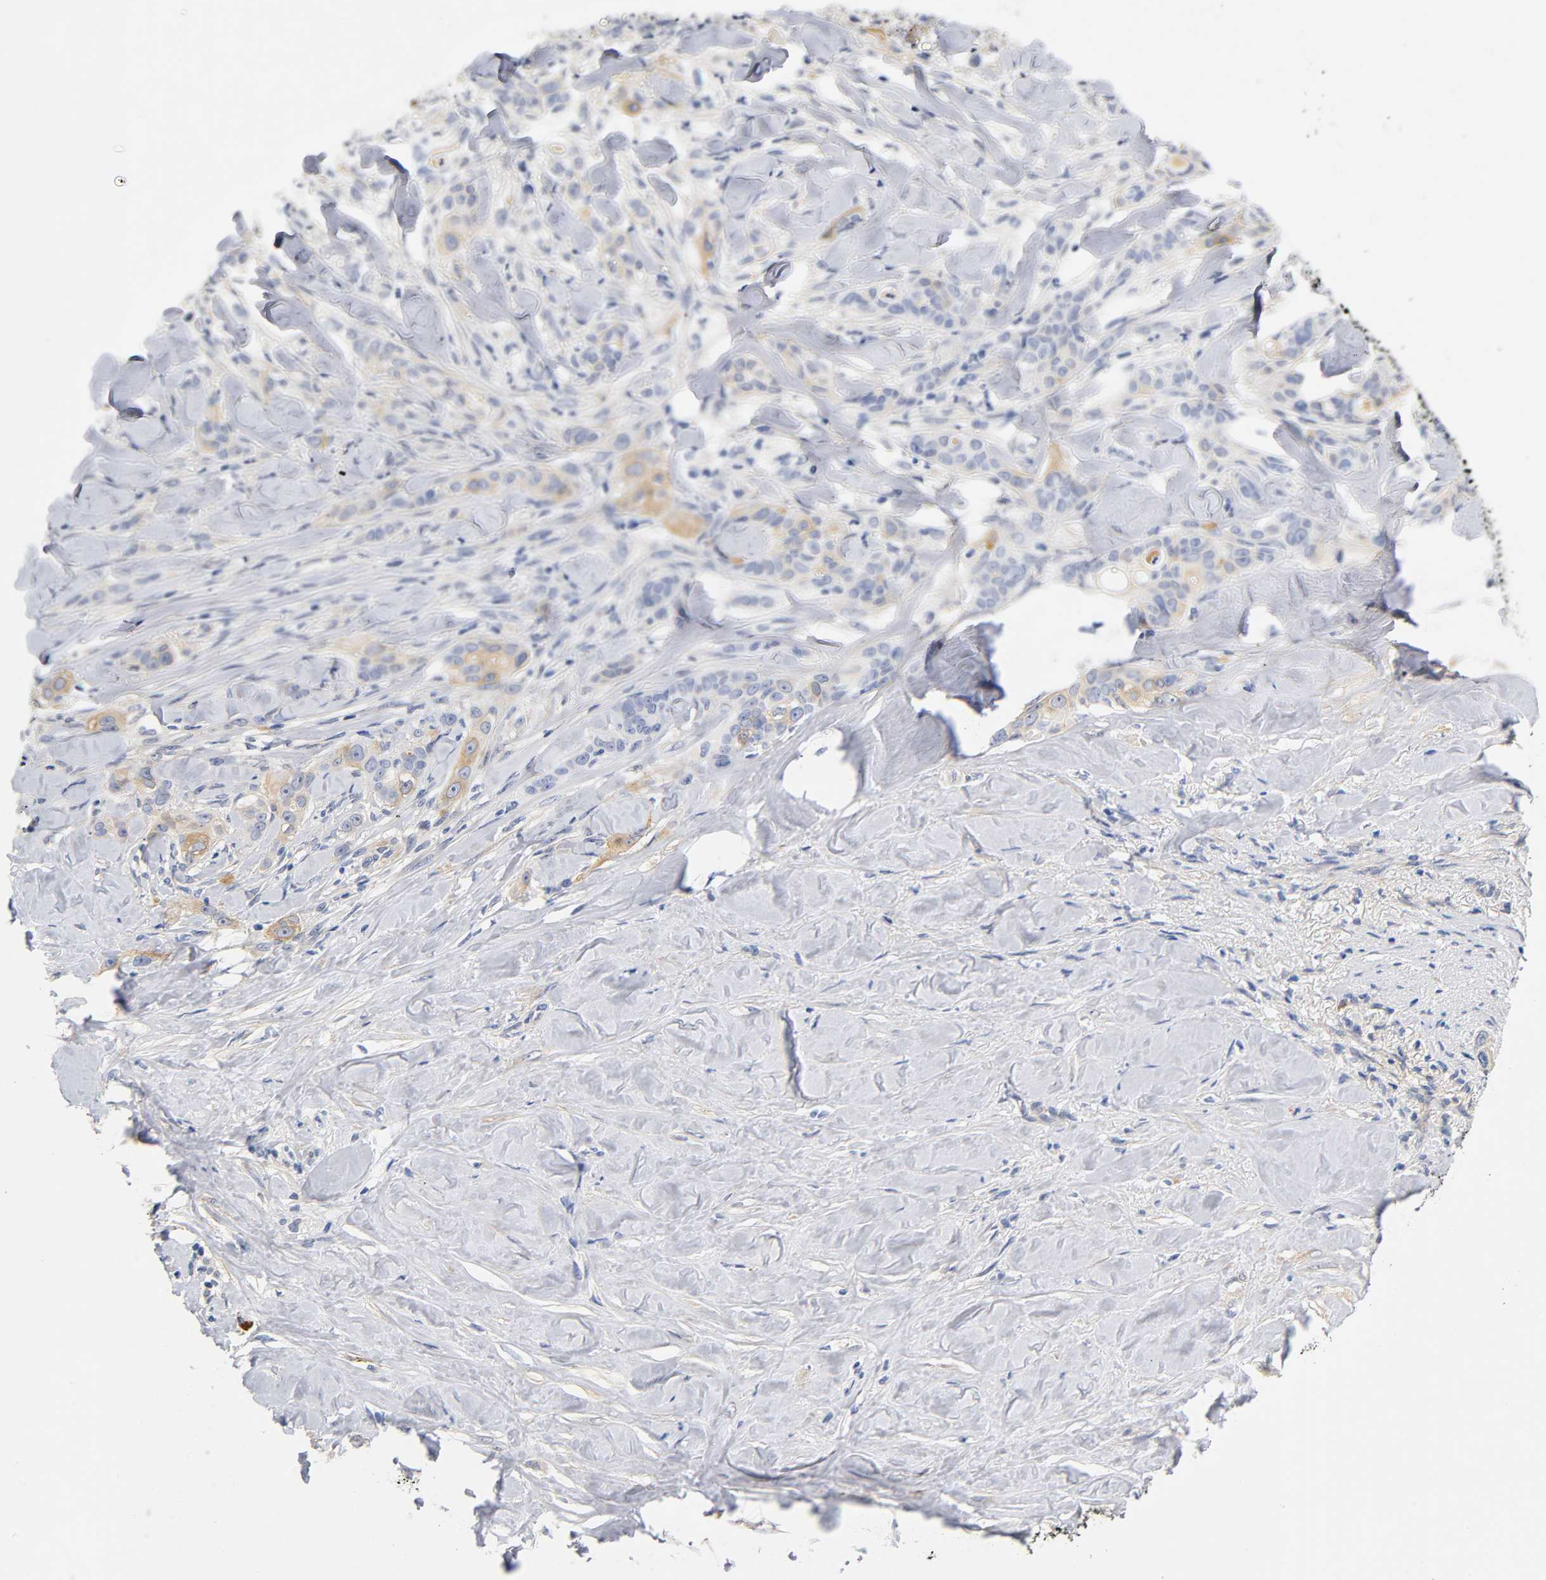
{"staining": {"intensity": "weak", "quantity": "25%-75%", "location": "cytoplasmic/membranous"}, "tissue": "liver cancer", "cell_type": "Tumor cells", "image_type": "cancer", "snomed": [{"axis": "morphology", "description": "Cholangiocarcinoma"}, {"axis": "topography", "description": "Liver"}], "caption": "A low amount of weak cytoplasmic/membranous positivity is present in approximately 25%-75% of tumor cells in liver cholangiocarcinoma tissue. (IHC, brightfield microscopy, high magnification).", "gene": "TNC", "patient": {"sex": "female", "age": 67}}